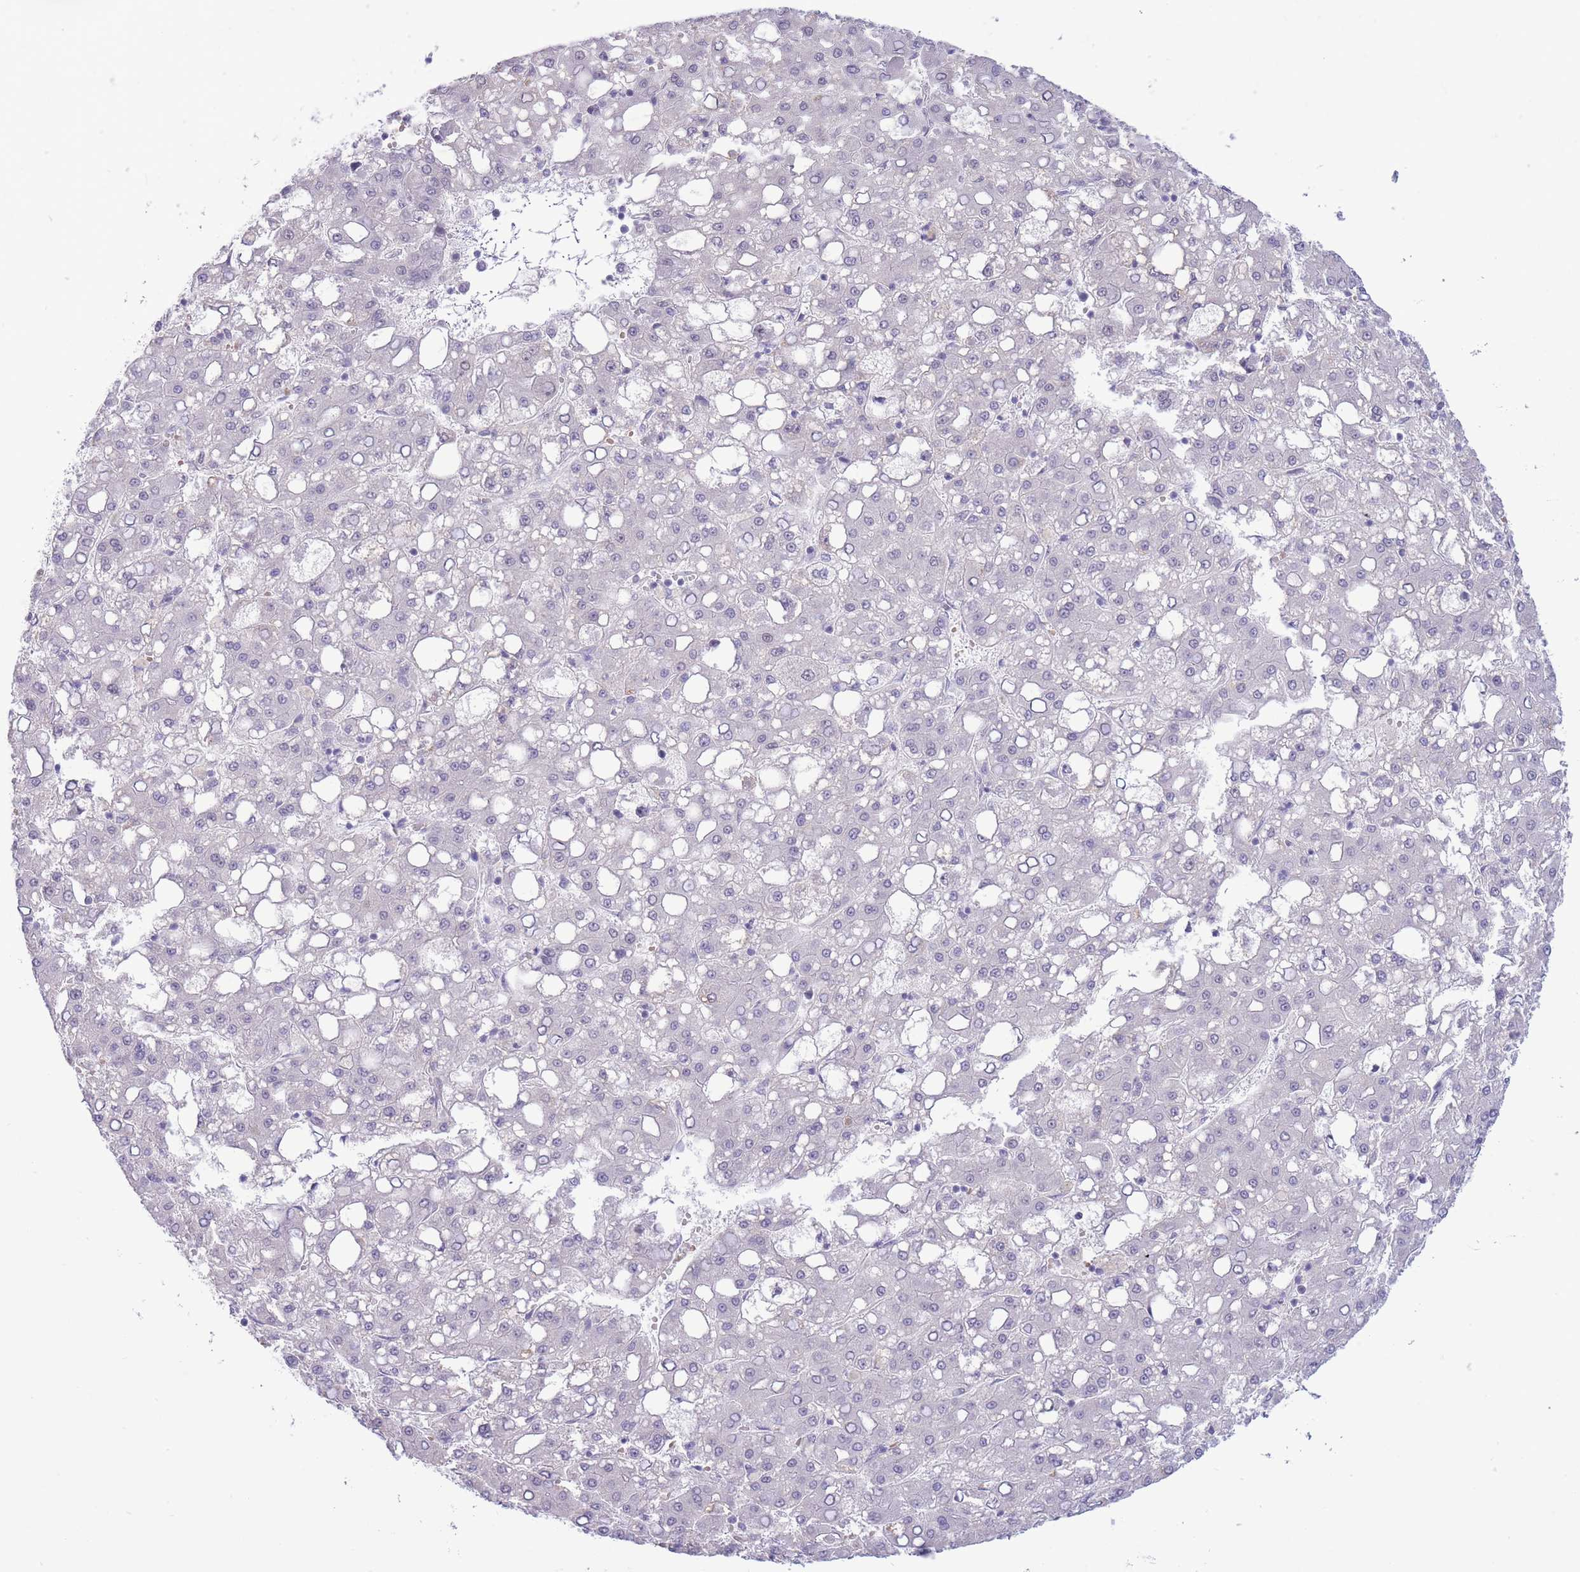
{"staining": {"intensity": "negative", "quantity": "none", "location": "none"}, "tissue": "liver cancer", "cell_type": "Tumor cells", "image_type": "cancer", "snomed": [{"axis": "morphology", "description": "Carcinoma, Hepatocellular, NOS"}, {"axis": "topography", "description": "Liver"}], "caption": "Protein analysis of hepatocellular carcinoma (liver) demonstrates no significant positivity in tumor cells.", "gene": "FBXO46", "patient": {"sex": "male", "age": 65}}